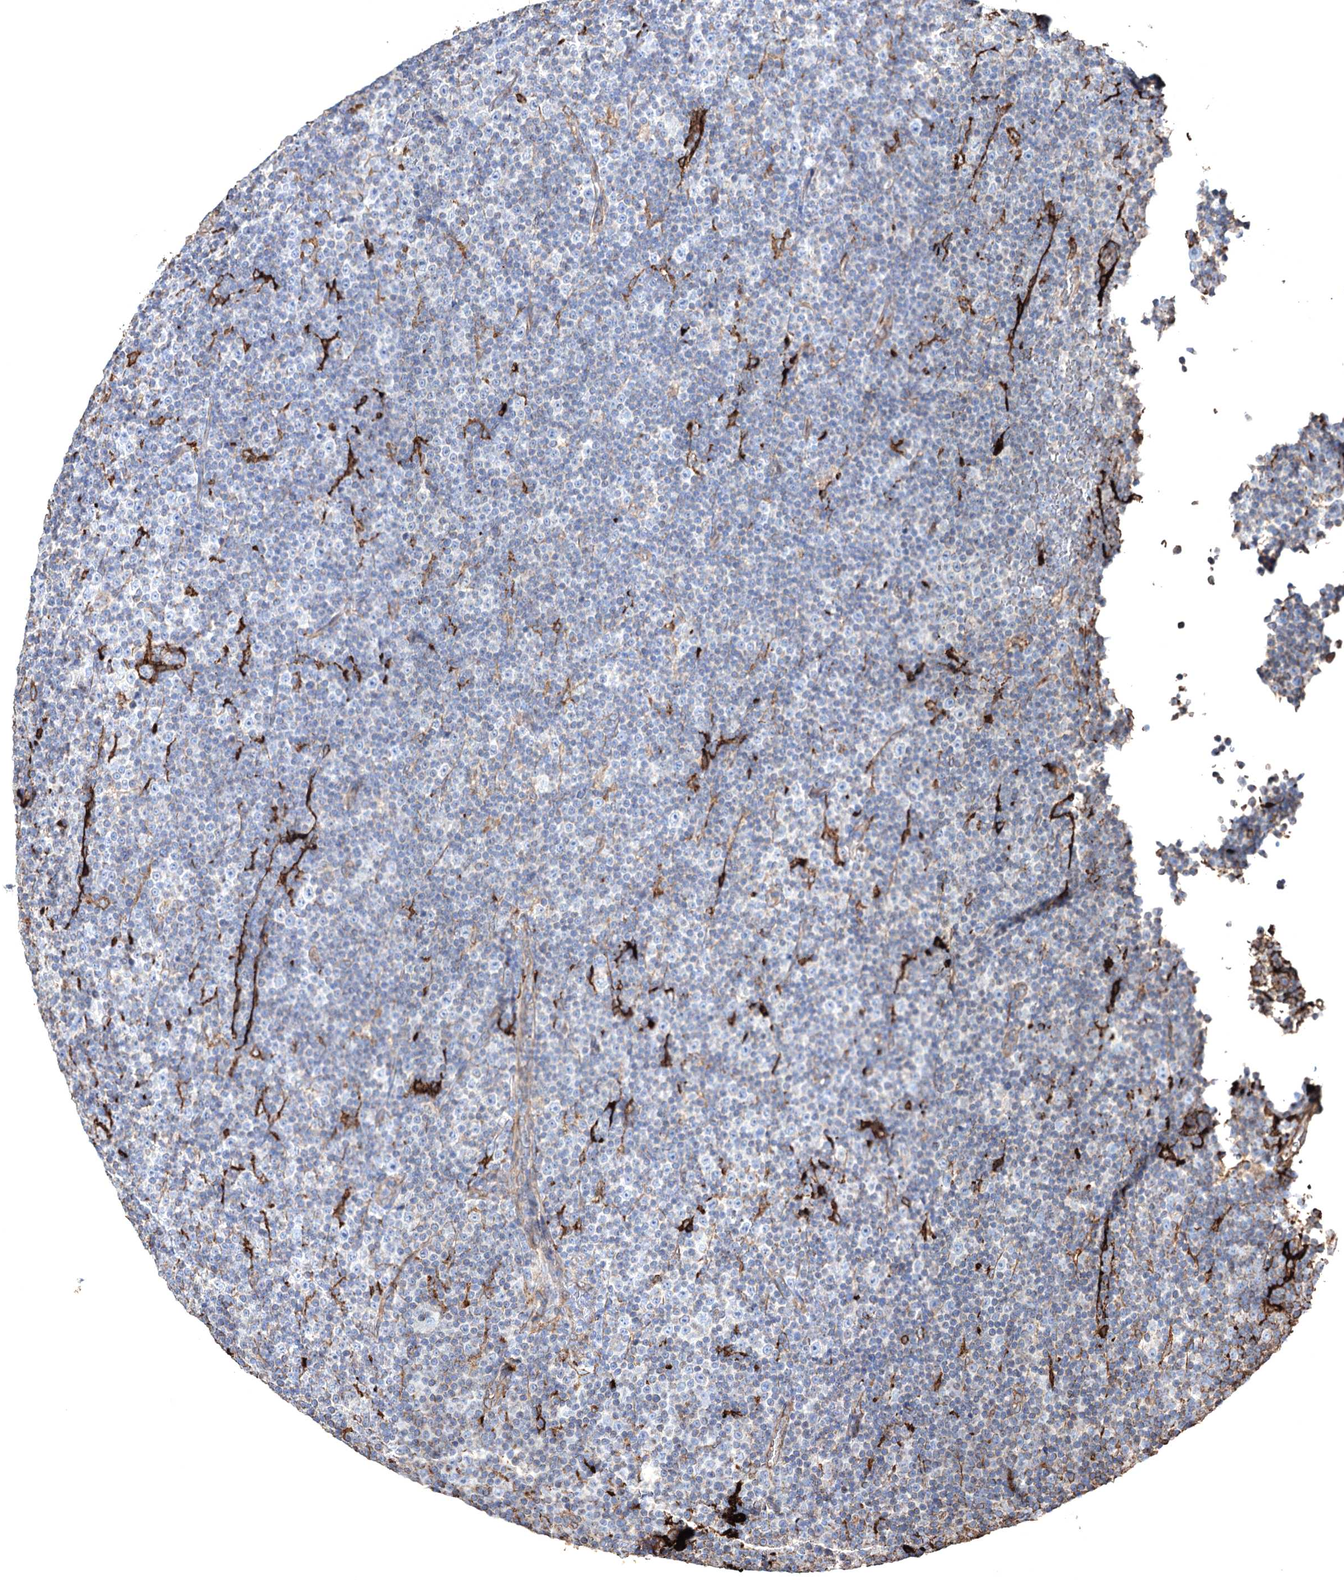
{"staining": {"intensity": "negative", "quantity": "none", "location": "none"}, "tissue": "lymphoma", "cell_type": "Tumor cells", "image_type": "cancer", "snomed": [{"axis": "morphology", "description": "Malignant lymphoma, non-Hodgkin's type, Low grade"}, {"axis": "topography", "description": "Lymph node"}], "caption": "Tumor cells are negative for brown protein staining in malignant lymphoma, non-Hodgkin's type (low-grade).", "gene": "CLEC4M", "patient": {"sex": "female", "age": 67}}